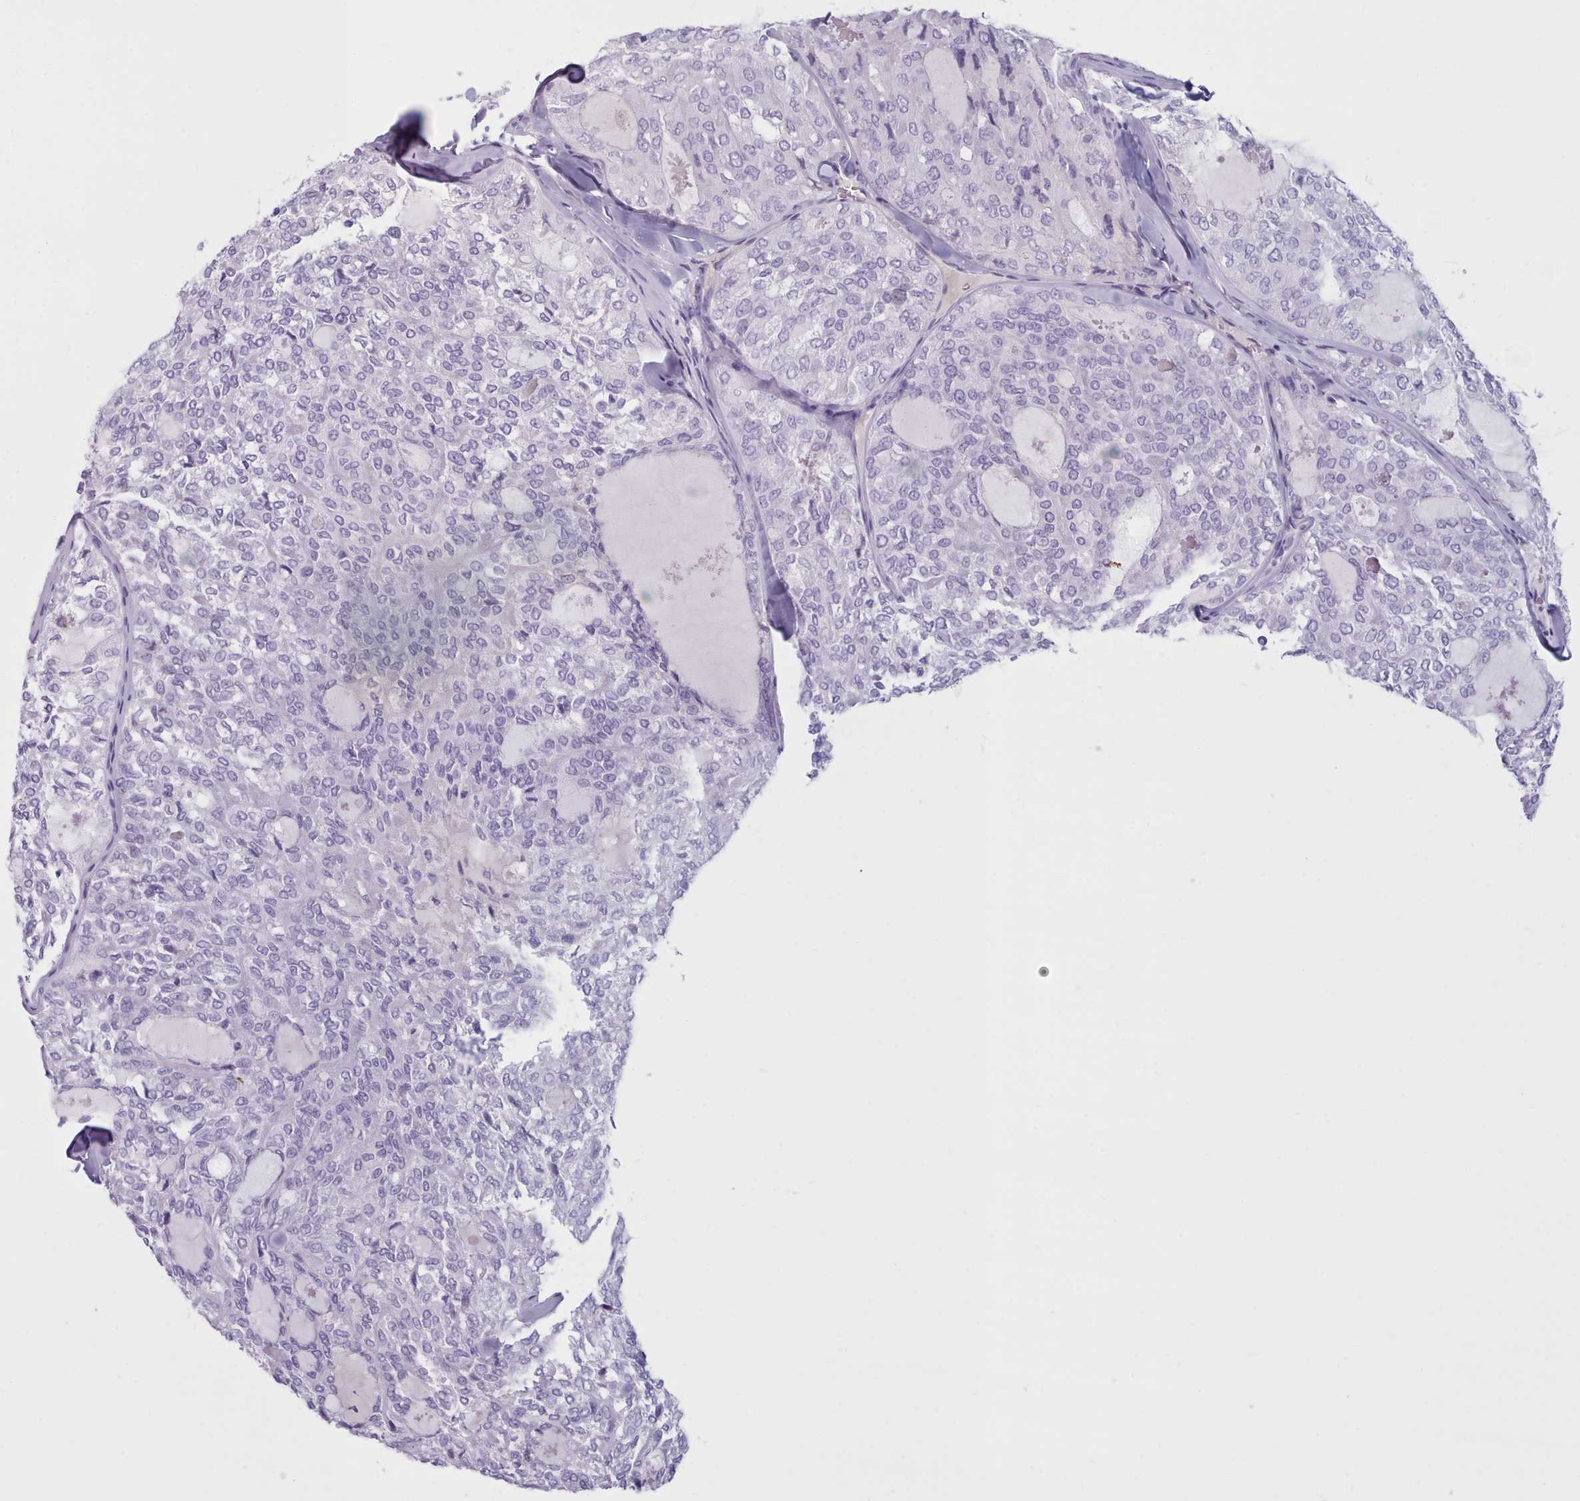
{"staining": {"intensity": "negative", "quantity": "none", "location": "none"}, "tissue": "thyroid cancer", "cell_type": "Tumor cells", "image_type": "cancer", "snomed": [{"axis": "morphology", "description": "Follicular adenoma carcinoma, NOS"}, {"axis": "topography", "description": "Thyroid gland"}], "caption": "The photomicrograph shows no significant positivity in tumor cells of thyroid cancer (follicular adenoma carcinoma).", "gene": "ZNF43", "patient": {"sex": "male", "age": 75}}